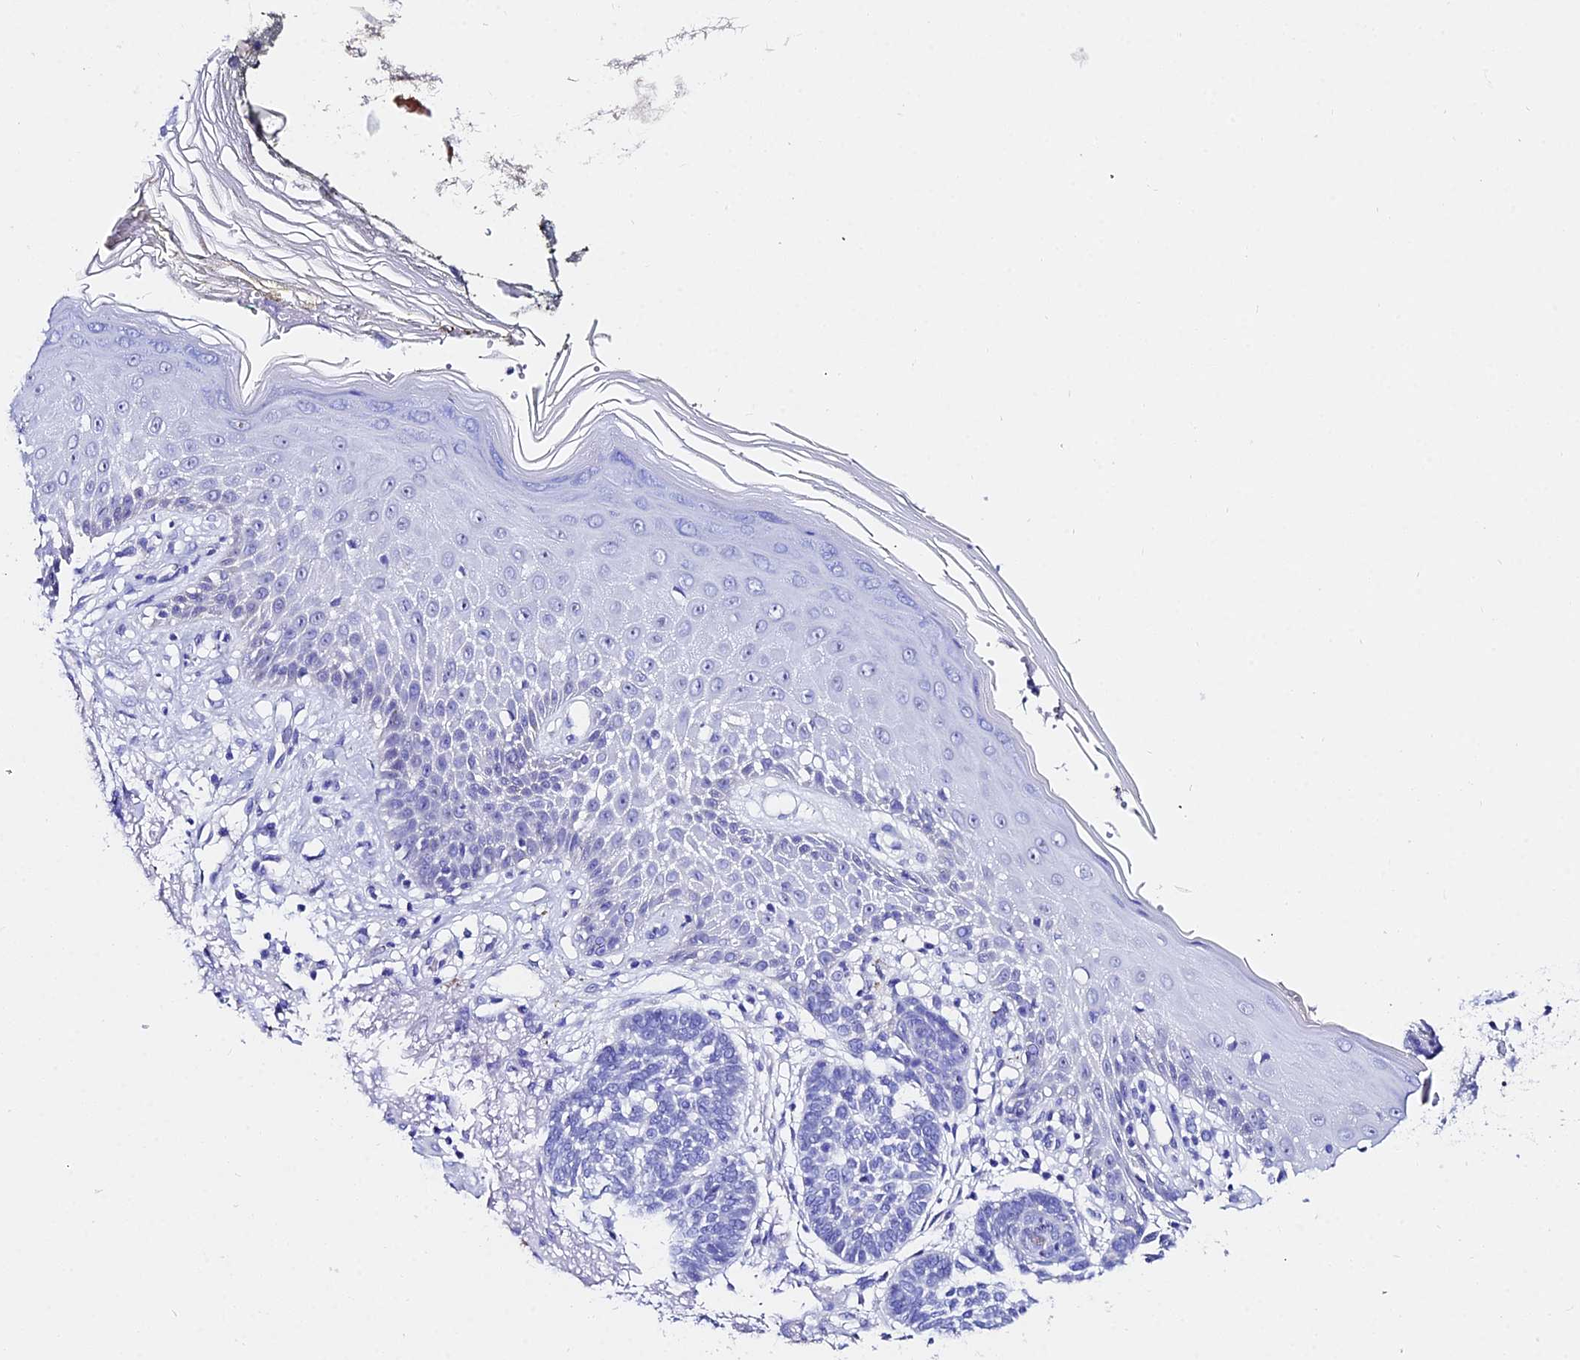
{"staining": {"intensity": "negative", "quantity": "none", "location": "none"}, "tissue": "skin cancer", "cell_type": "Tumor cells", "image_type": "cancer", "snomed": [{"axis": "morphology", "description": "Normal tissue, NOS"}, {"axis": "morphology", "description": "Basal cell carcinoma"}, {"axis": "topography", "description": "Skin"}], "caption": "DAB immunohistochemical staining of skin cancer reveals no significant expression in tumor cells.", "gene": "CEP41", "patient": {"sex": "male", "age": 64}}